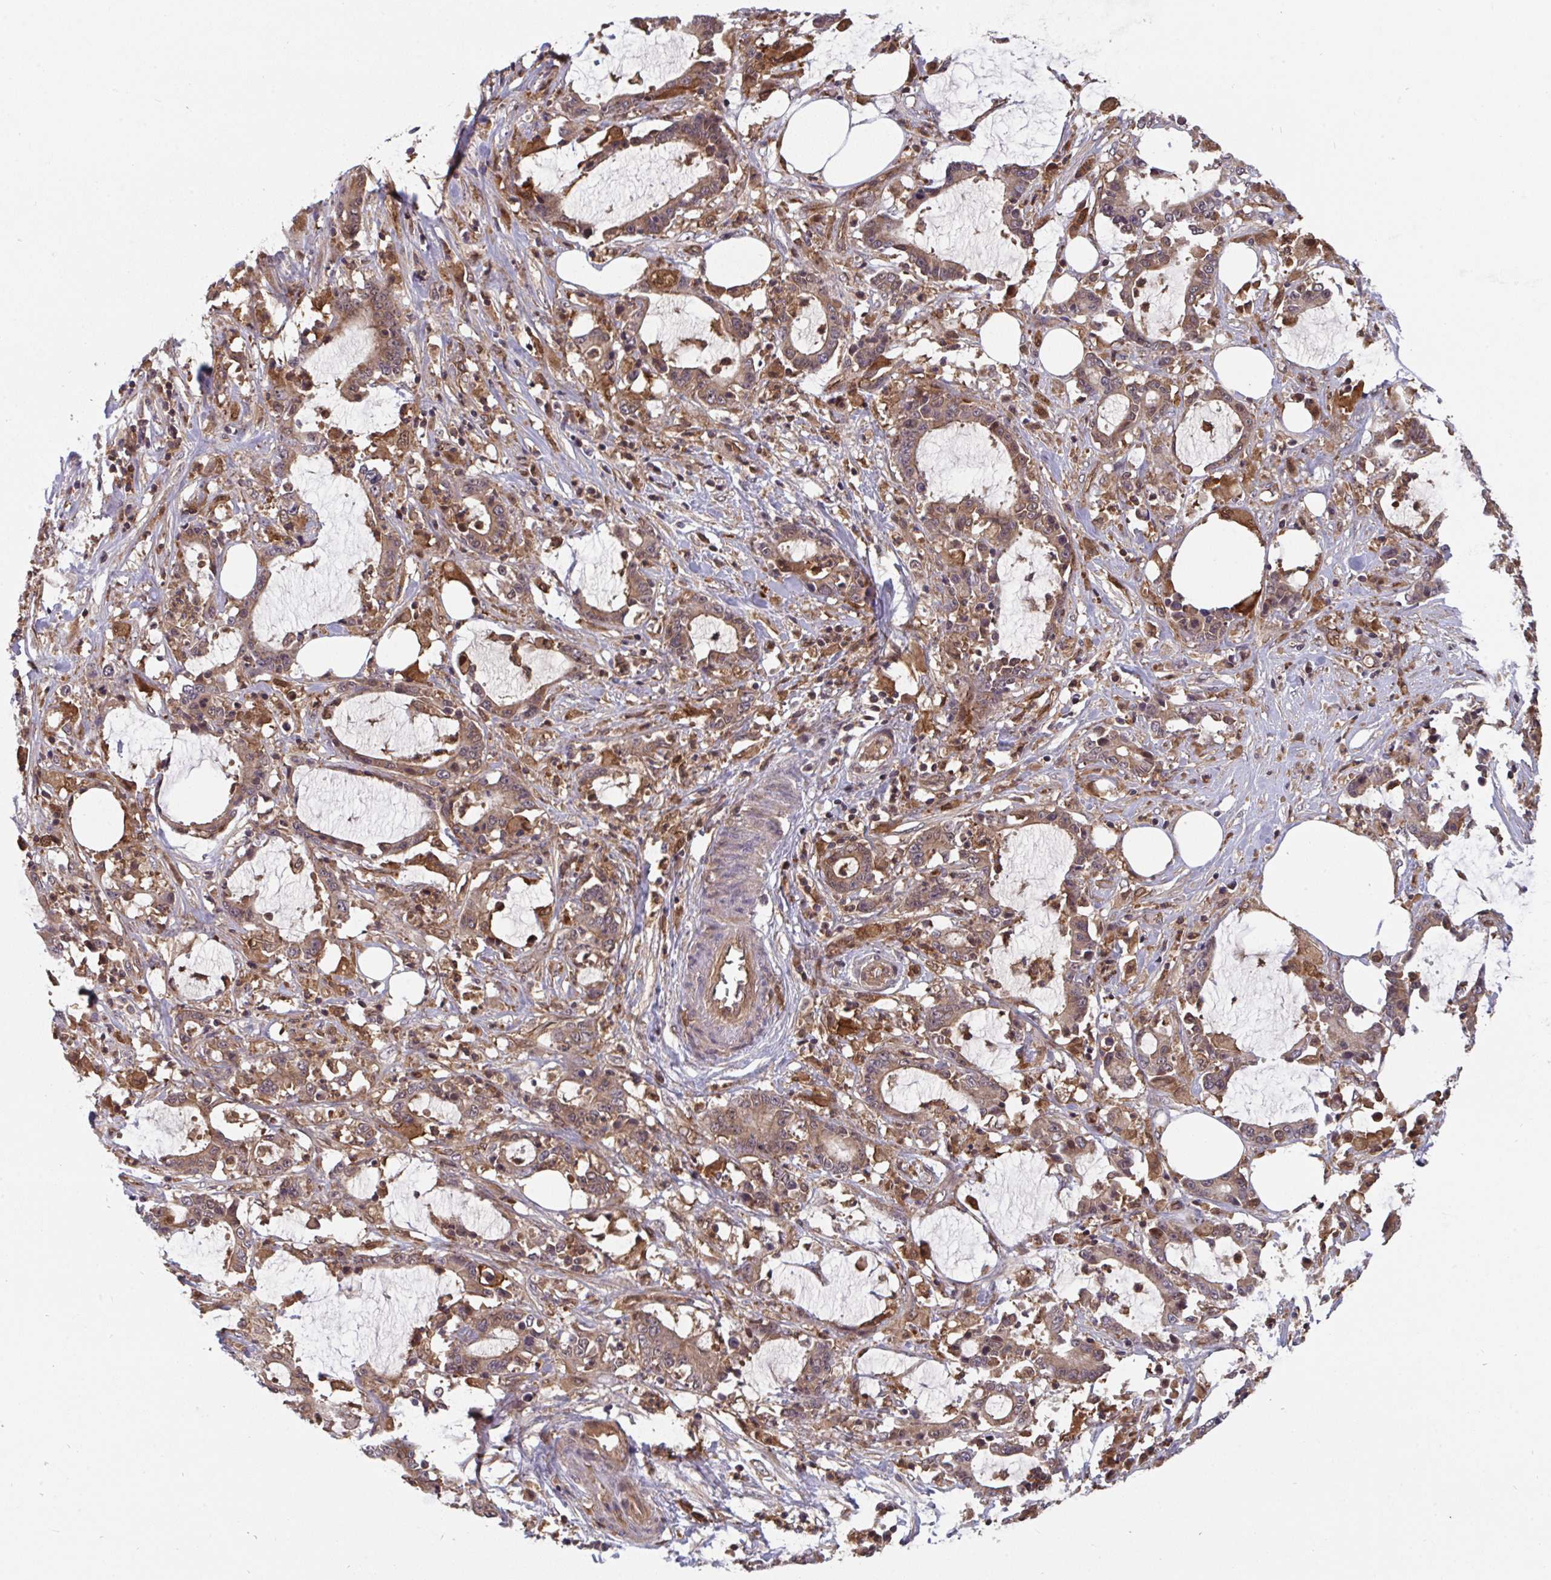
{"staining": {"intensity": "moderate", "quantity": ">75%", "location": "cytoplasmic/membranous,nuclear"}, "tissue": "stomach cancer", "cell_type": "Tumor cells", "image_type": "cancer", "snomed": [{"axis": "morphology", "description": "Adenocarcinoma, NOS"}, {"axis": "topography", "description": "Stomach, upper"}], "caption": "Immunohistochemistry of stomach adenocarcinoma displays medium levels of moderate cytoplasmic/membranous and nuclear positivity in about >75% of tumor cells.", "gene": "TIGAR", "patient": {"sex": "male", "age": 68}}